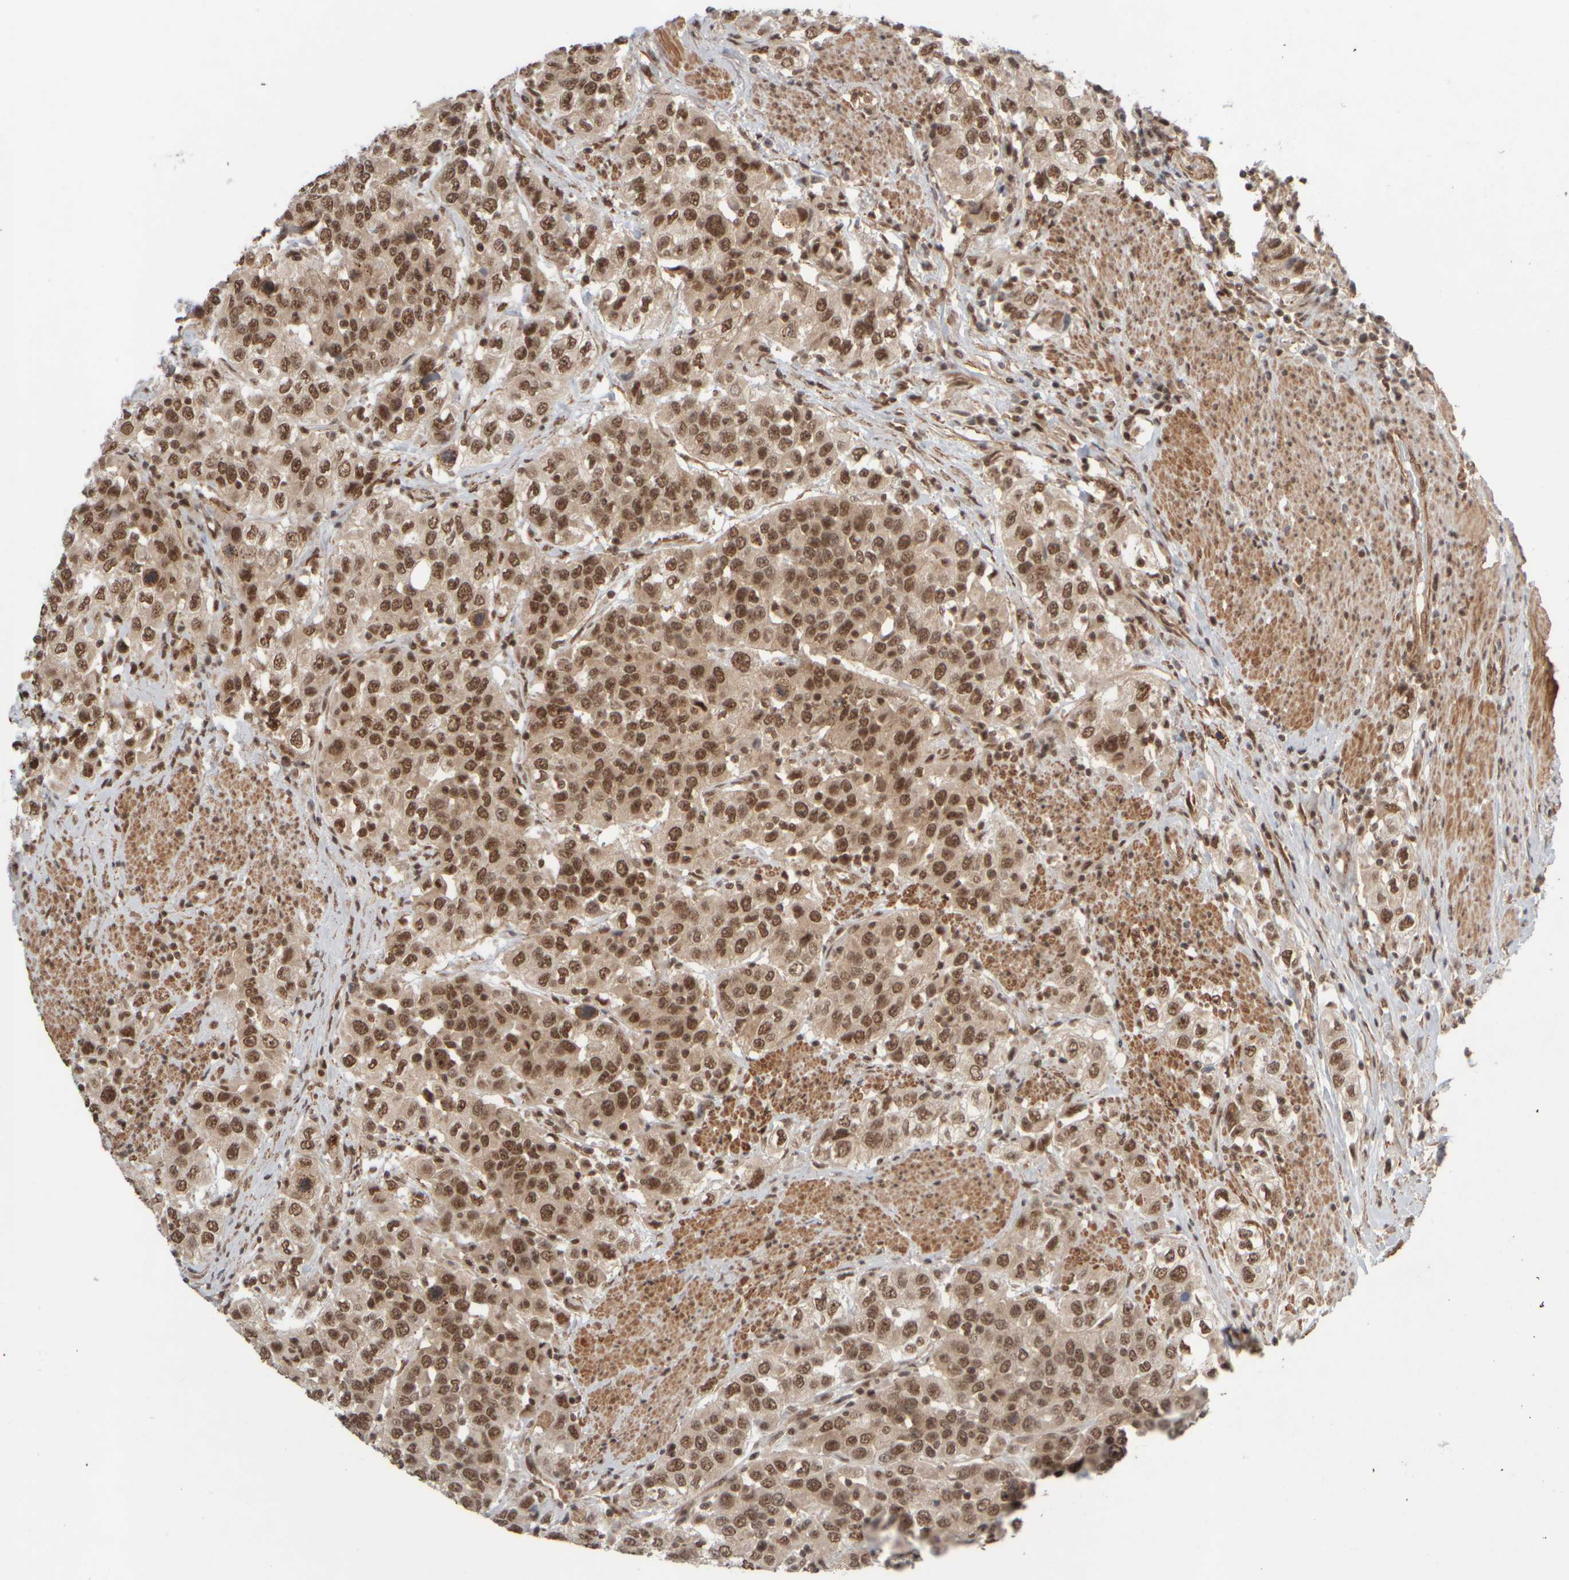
{"staining": {"intensity": "moderate", "quantity": ">75%", "location": "nuclear"}, "tissue": "urothelial cancer", "cell_type": "Tumor cells", "image_type": "cancer", "snomed": [{"axis": "morphology", "description": "Urothelial carcinoma, High grade"}, {"axis": "topography", "description": "Urinary bladder"}], "caption": "High-grade urothelial carcinoma stained for a protein (brown) demonstrates moderate nuclear positive staining in approximately >75% of tumor cells.", "gene": "SYNRG", "patient": {"sex": "female", "age": 80}}